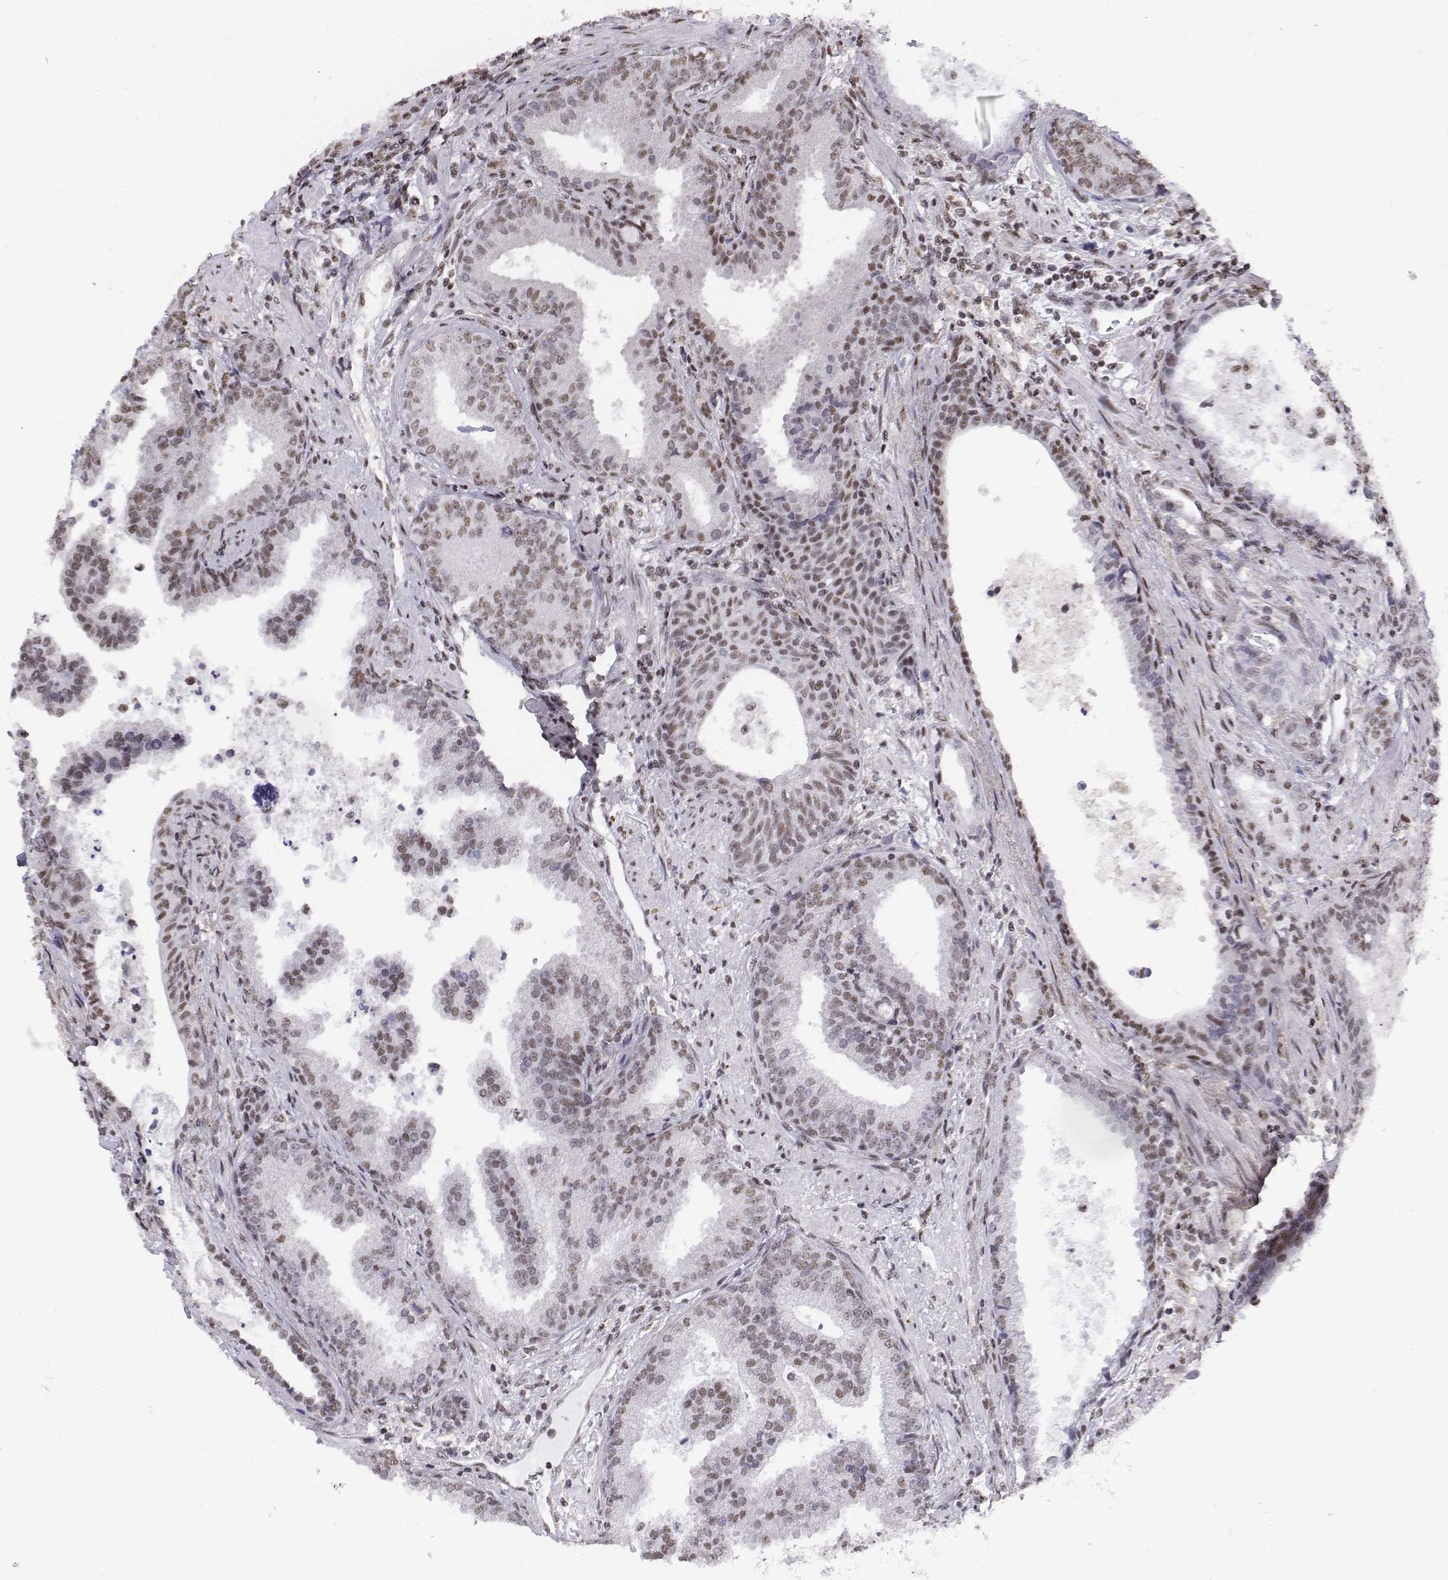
{"staining": {"intensity": "weak", "quantity": ">75%", "location": "nuclear"}, "tissue": "prostate cancer", "cell_type": "Tumor cells", "image_type": "cancer", "snomed": [{"axis": "morphology", "description": "Adenocarcinoma, NOS"}, {"axis": "topography", "description": "Prostate"}], "caption": "Brown immunohistochemical staining in human adenocarcinoma (prostate) reveals weak nuclear expression in approximately >75% of tumor cells. (DAB (3,3'-diaminobenzidine) IHC, brown staining for protein, blue staining for nuclei).", "gene": "SETD1A", "patient": {"sex": "male", "age": 64}}